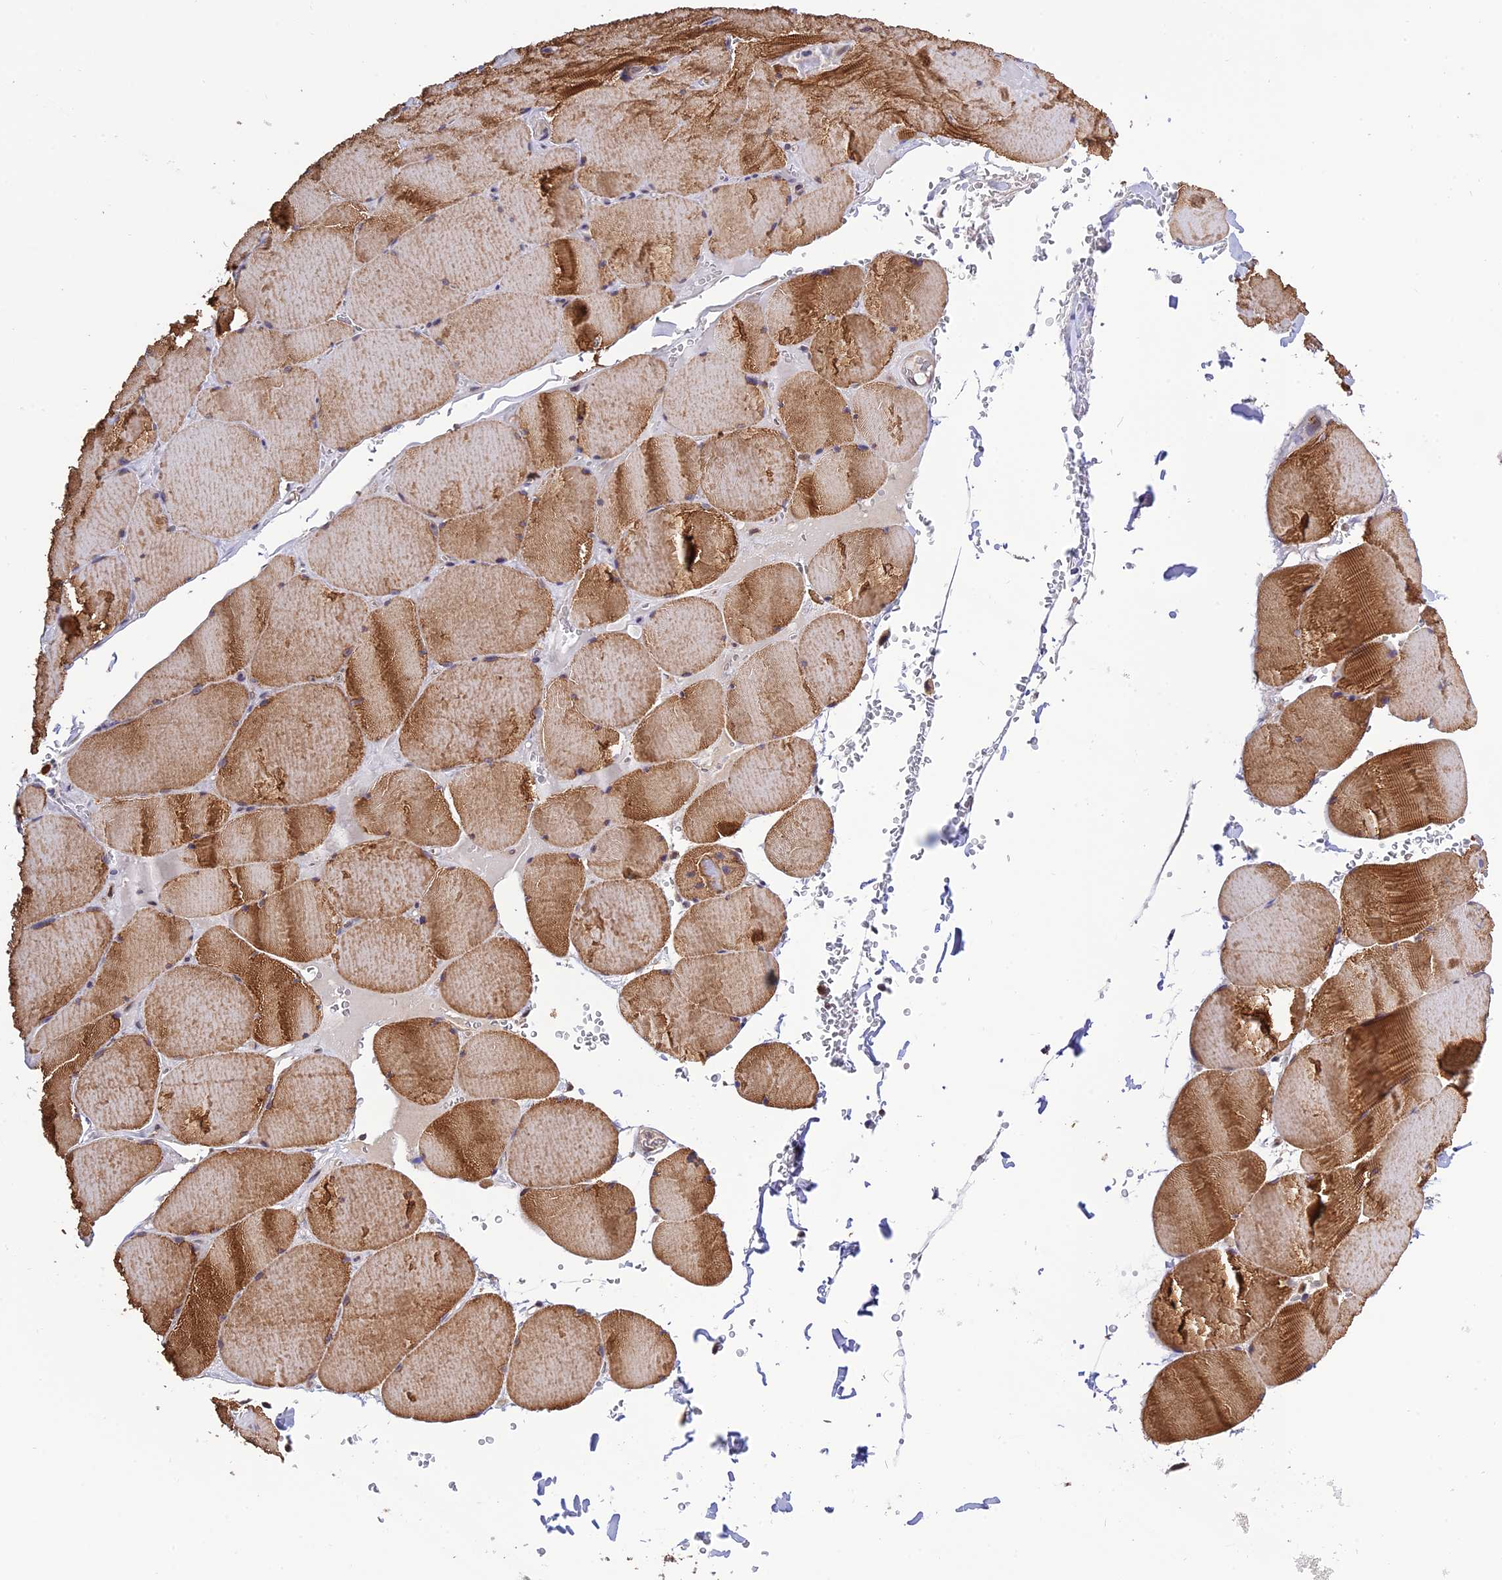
{"staining": {"intensity": "moderate", "quantity": ">75%", "location": "cytoplasmic/membranous"}, "tissue": "skeletal muscle", "cell_type": "Myocytes", "image_type": "normal", "snomed": [{"axis": "morphology", "description": "Normal tissue, NOS"}, {"axis": "topography", "description": "Skeletal muscle"}, {"axis": "topography", "description": "Head-Neck"}], "caption": "Immunohistochemical staining of unremarkable skeletal muscle displays medium levels of moderate cytoplasmic/membranous expression in approximately >75% of myocytes.", "gene": "MNS1", "patient": {"sex": "male", "age": 66}}